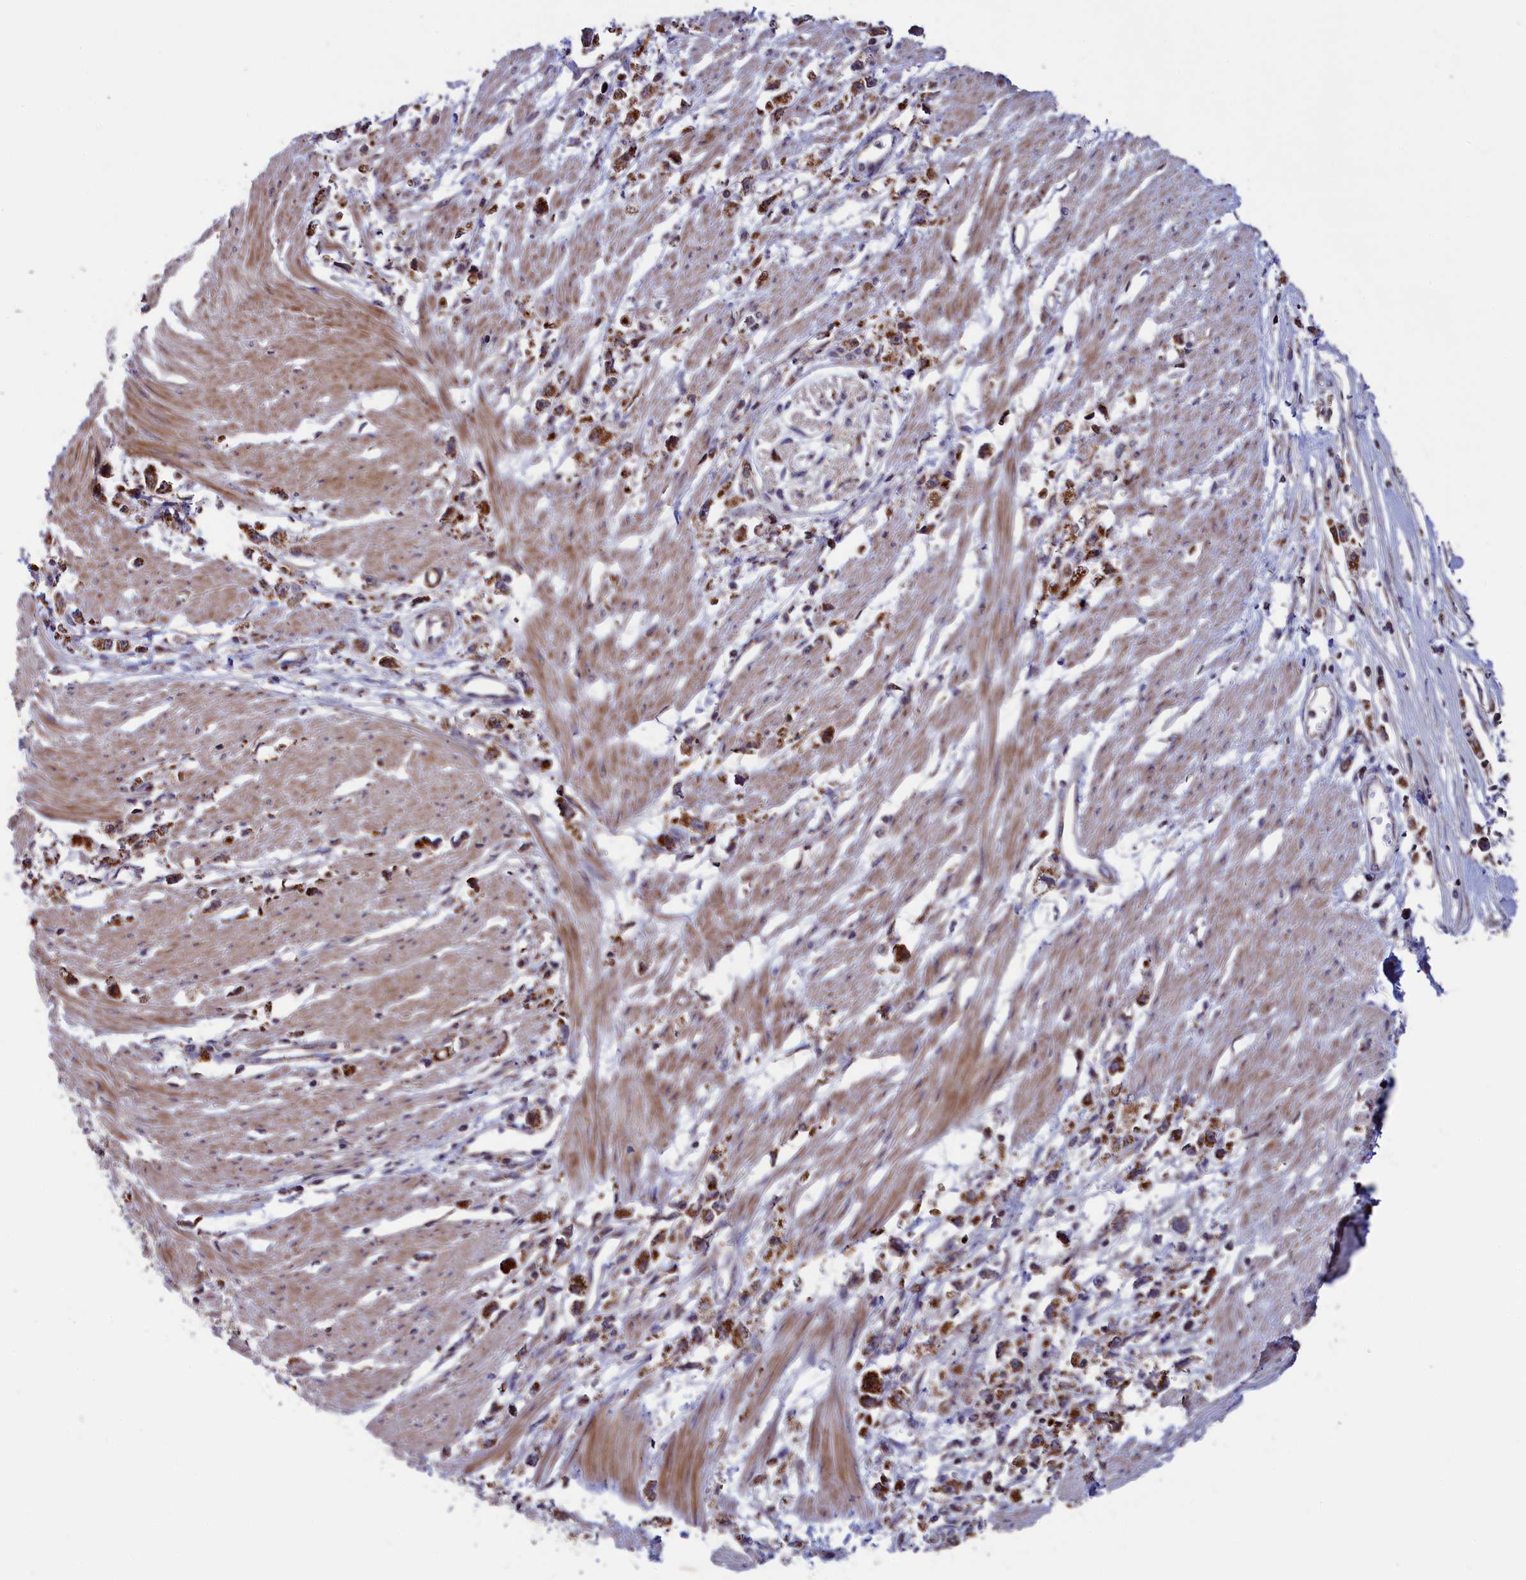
{"staining": {"intensity": "strong", "quantity": ">75%", "location": "cytoplasmic/membranous"}, "tissue": "stomach cancer", "cell_type": "Tumor cells", "image_type": "cancer", "snomed": [{"axis": "morphology", "description": "Adenocarcinoma, NOS"}, {"axis": "topography", "description": "Stomach"}], "caption": "A histopathology image of stomach adenocarcinoma stained for a protein shows strong cytoplasmic/membranous brown staining in tumor cells.", "gene": "TIMM44", "patient": {"sex": "female", "age": 59}}